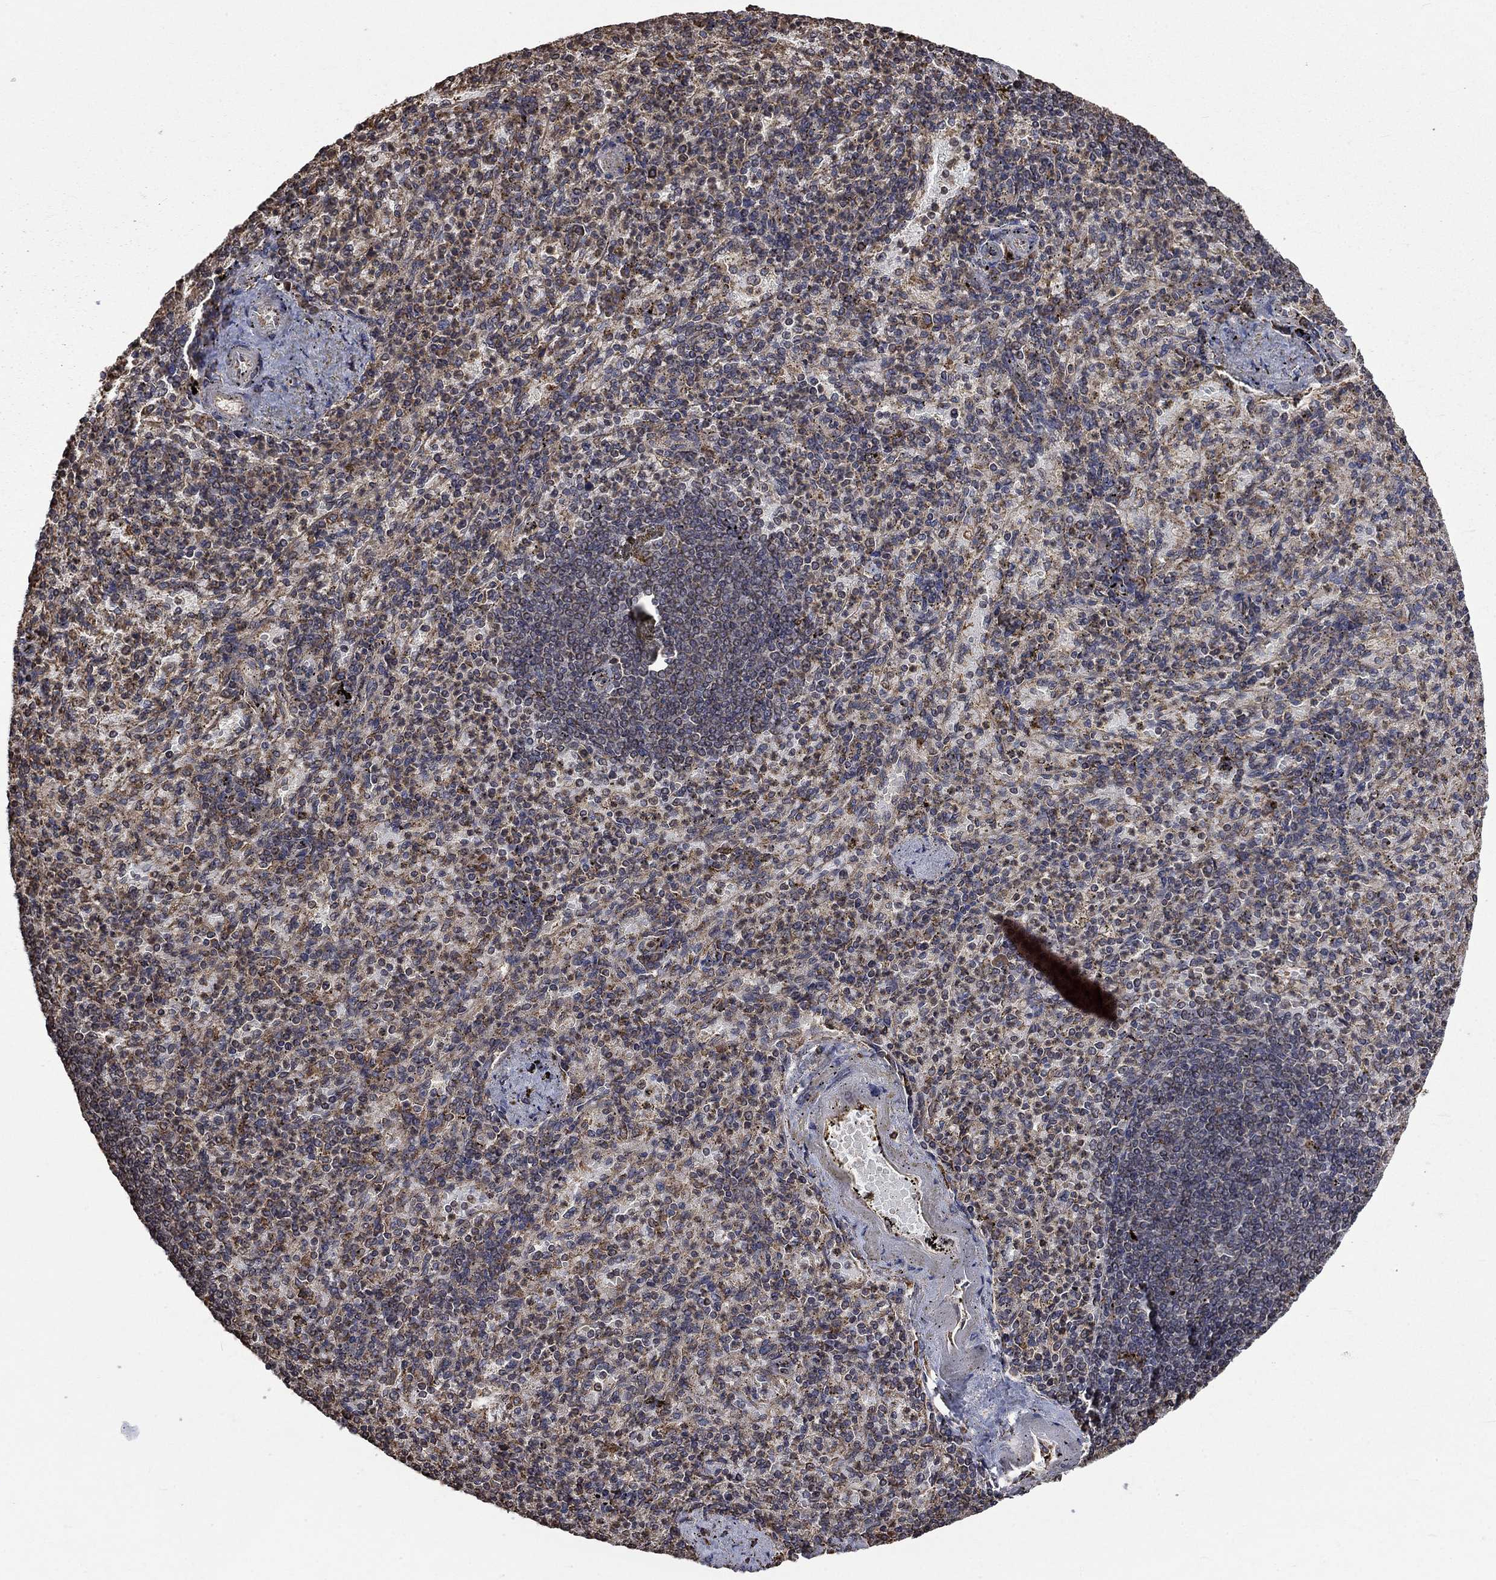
{"staining": {"intensity": "negative", "quantity": "none", "location": "none"}, "tissue": "spleen", "cell_type": "Cells in red pulp", "image_type": "normal", "snomed": [{"axis": "morphology", "description": "Normal tissue, NOS"}, {"axis": "topography", "description": "Spleen"}], "caption": "This is an immunohistochemistry (IHC) image of normal human spleen. There is no positivity in cells in red pulp.", "gene": "ESRRA", "patient": {"sex": "female", "age": 74}}